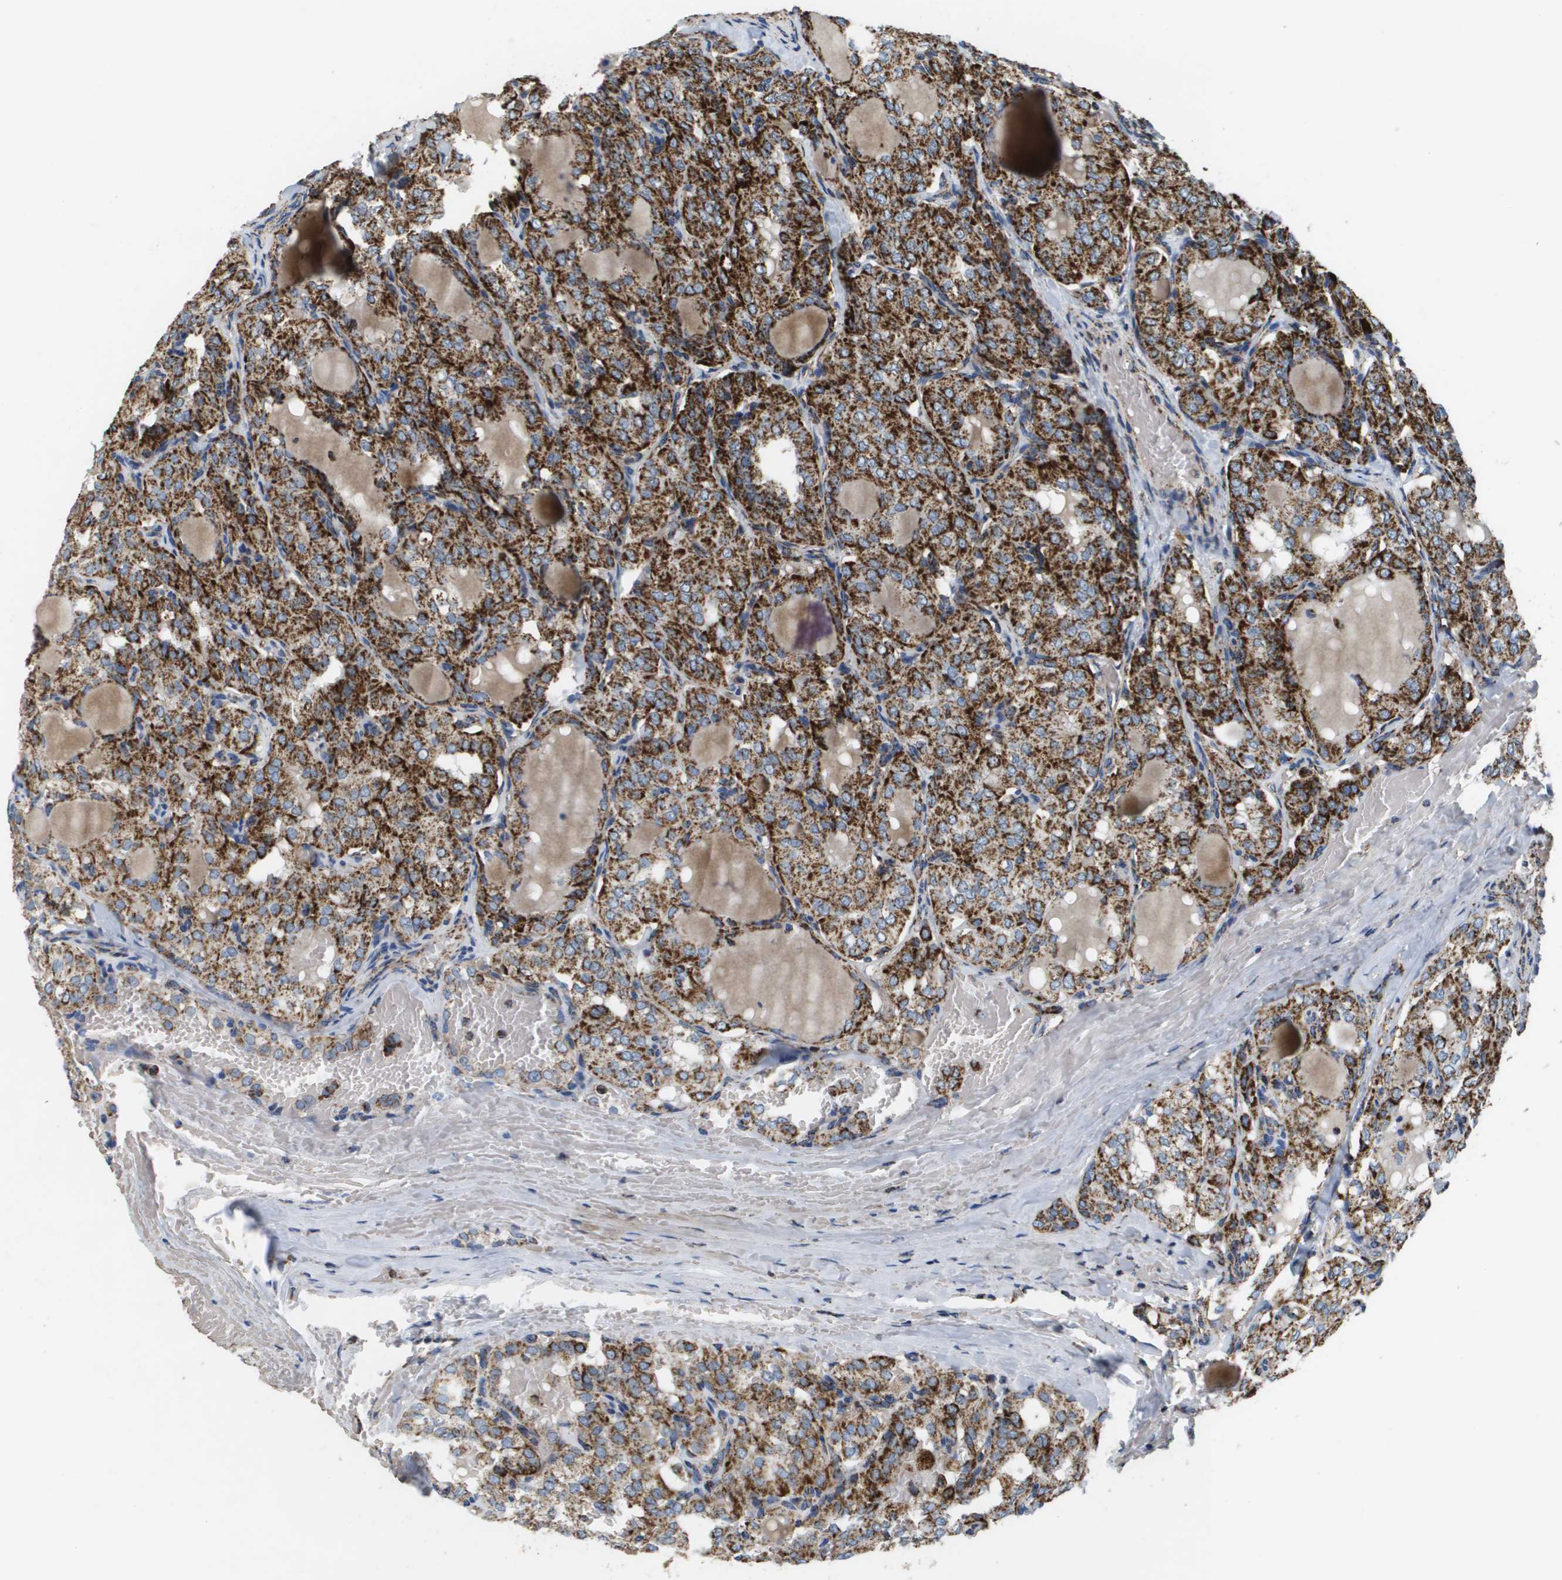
{"staining": {"intensity": "strong", "quantity": ">75%", "location": "cytoplasmic/membranous"}, "tissue": "thyroid cancer", "cell_type": "Tumor cells", "image_type": "cancer", "snomed": [{"axis": "morphology", "description": "Papillary adenocarcinoma, NOS"}, {"axis": "topography", "description": "Thyroid gland"}], "caption": "Thyroid cancer (papillary adenocarcinoma) stained with a brown dye exhibits strong cytoplasmic/membranous positive positivity in about >75% of tumor cells.", "gene": "ATP5F1B", "patient": {"sex": "male", "age": 20}}